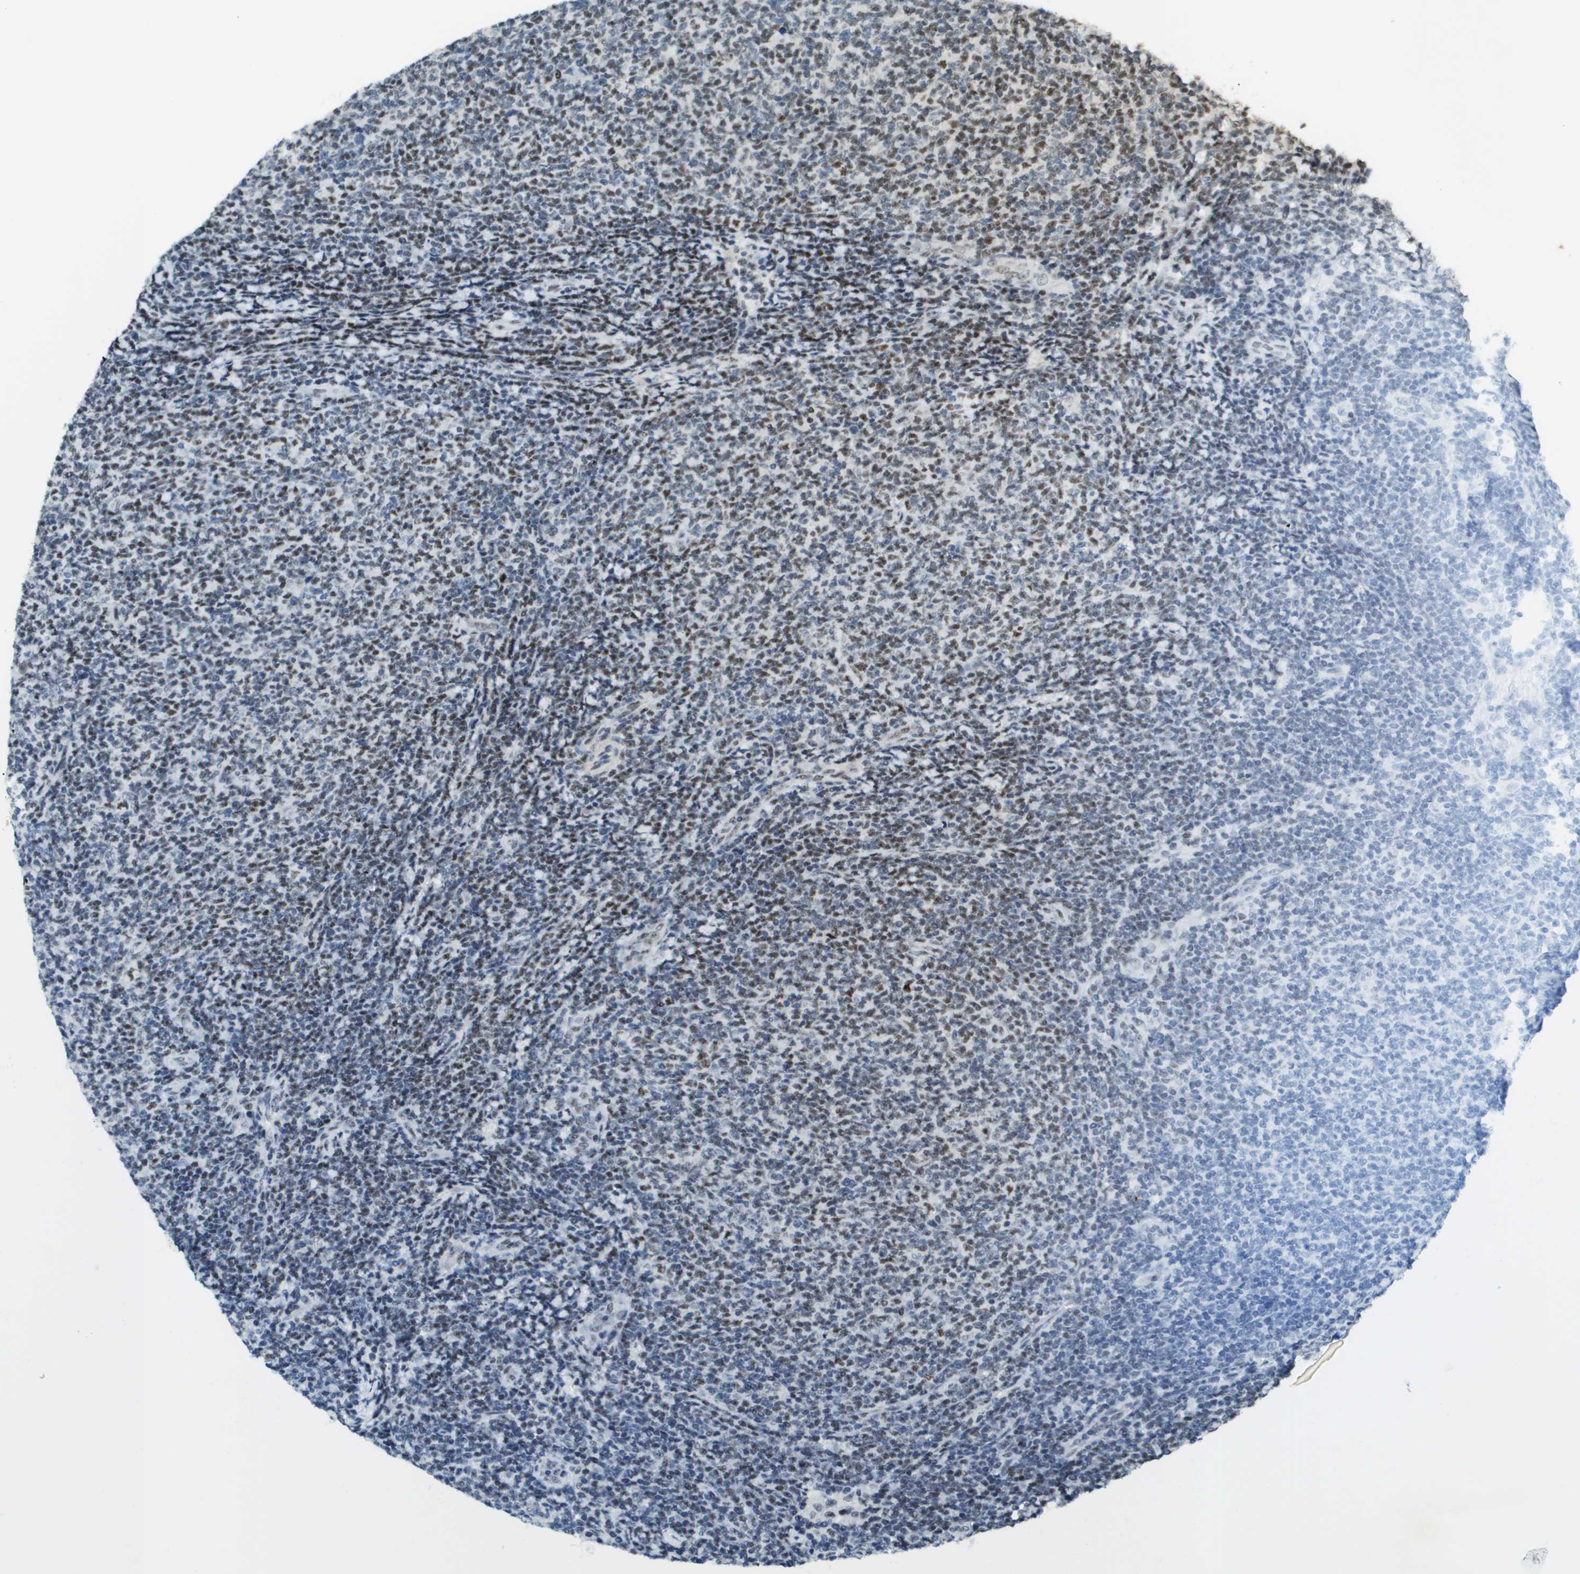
{"staining": {"intensity": "moderate", "quantity": "25%-75%", "location": "nuclear"}, "tissue": "lymphoma", "cell_type": "Tumor cells", "image_type": "cancer", "snomed": [{"axis": "morphology", "description": "Malignant lymphoma, non-Hodgkin's type, Low grade"}, {"axis": "topography", "description": "Lymph node"}], "caption": "The photomicrograph shows immunohistochemical staining of lymphoma. There is moderate nuclear positivity is present in about 25%-75% of tumor cells. Using DAB (brown) and hematoxylin (blue) stains, captured at high magnification using brightfield microscopy.", "gene": "SP100", "patient": {"sex": "male", "age": 66}}